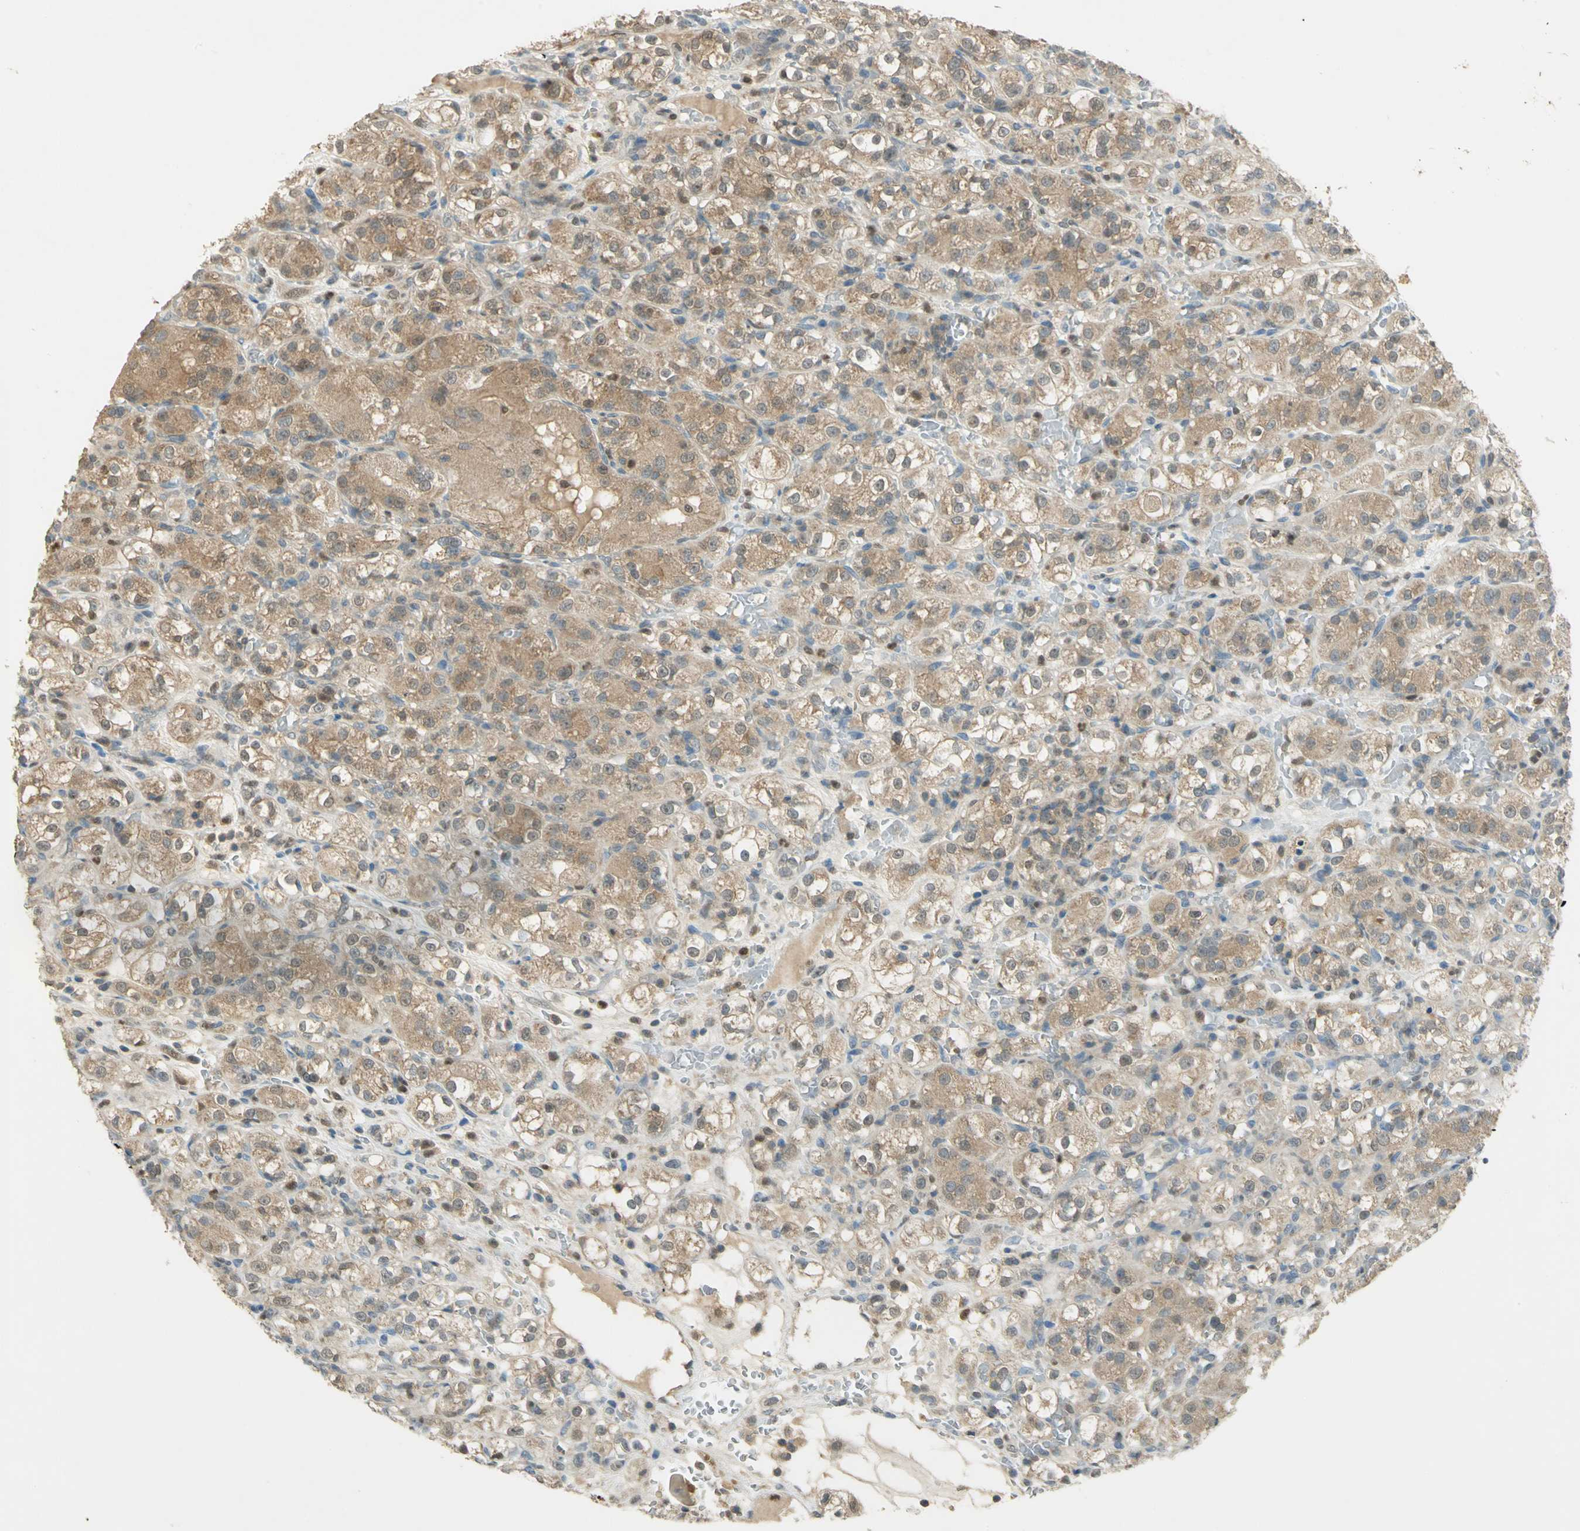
{"staining": {"intensity": "moderate", "quantity": ">75%", "location": "cytoplasmic/membranous"}, "tissue": "renal cancer", "cell_type": "Tumor cells", "image_type": "cancer", "snomed": [{"axis": "morphology", "description": "Normal tissue, NOS"}, {"axis": "morphology", "description": "Adenocarcinoma, NOS"}, {"axis": "topography", "description": "Kidney"}], "caption": "Adenocarcinoma (renal) stained for a protein shows moderate cytoplasmic/membranous positivity in tumor cells.", "gene": "BIRC2", "patient": {"sex": "male", "age": 61}}